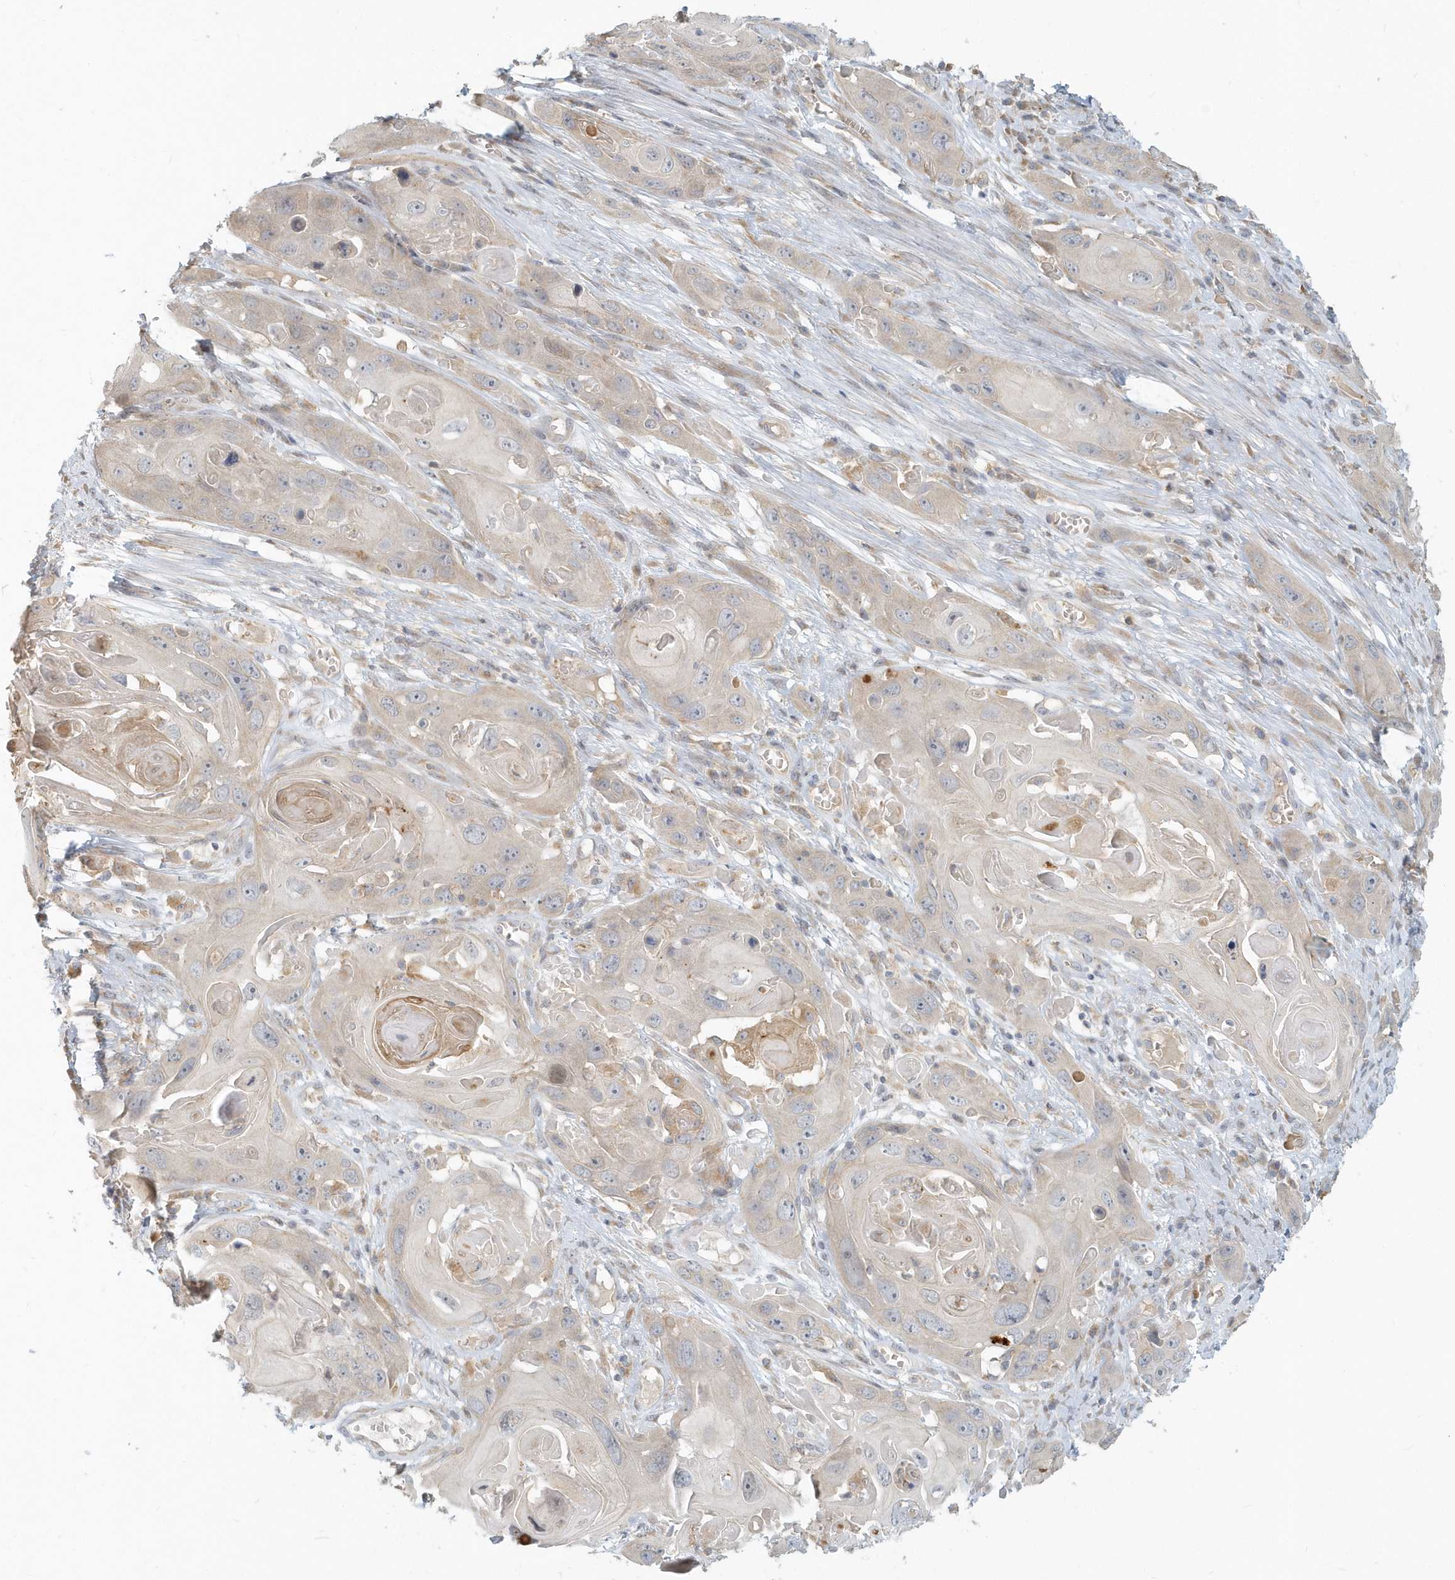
{"staining": {"intensity": "weak", "quantity": "25%-75%", "location": "cytoplasmic/membranous"}, "tissue": "skin cancer", "cell_type": "Tumor cells", "image_type": "cancer", "snomed": [{"axis": "morphology", "description": "Squamous cell carcinoma, NOS"}, {"axis": "topography", "description": "Skin"}], "caption": "Skin cancer was stained to show a protein in brown. There is low levels of weak cytoplasmic/membranous expression in about 25%-75% of tumor cells.", "gene": "NAPB", "patient": {"sex": "male", "age": 55}}